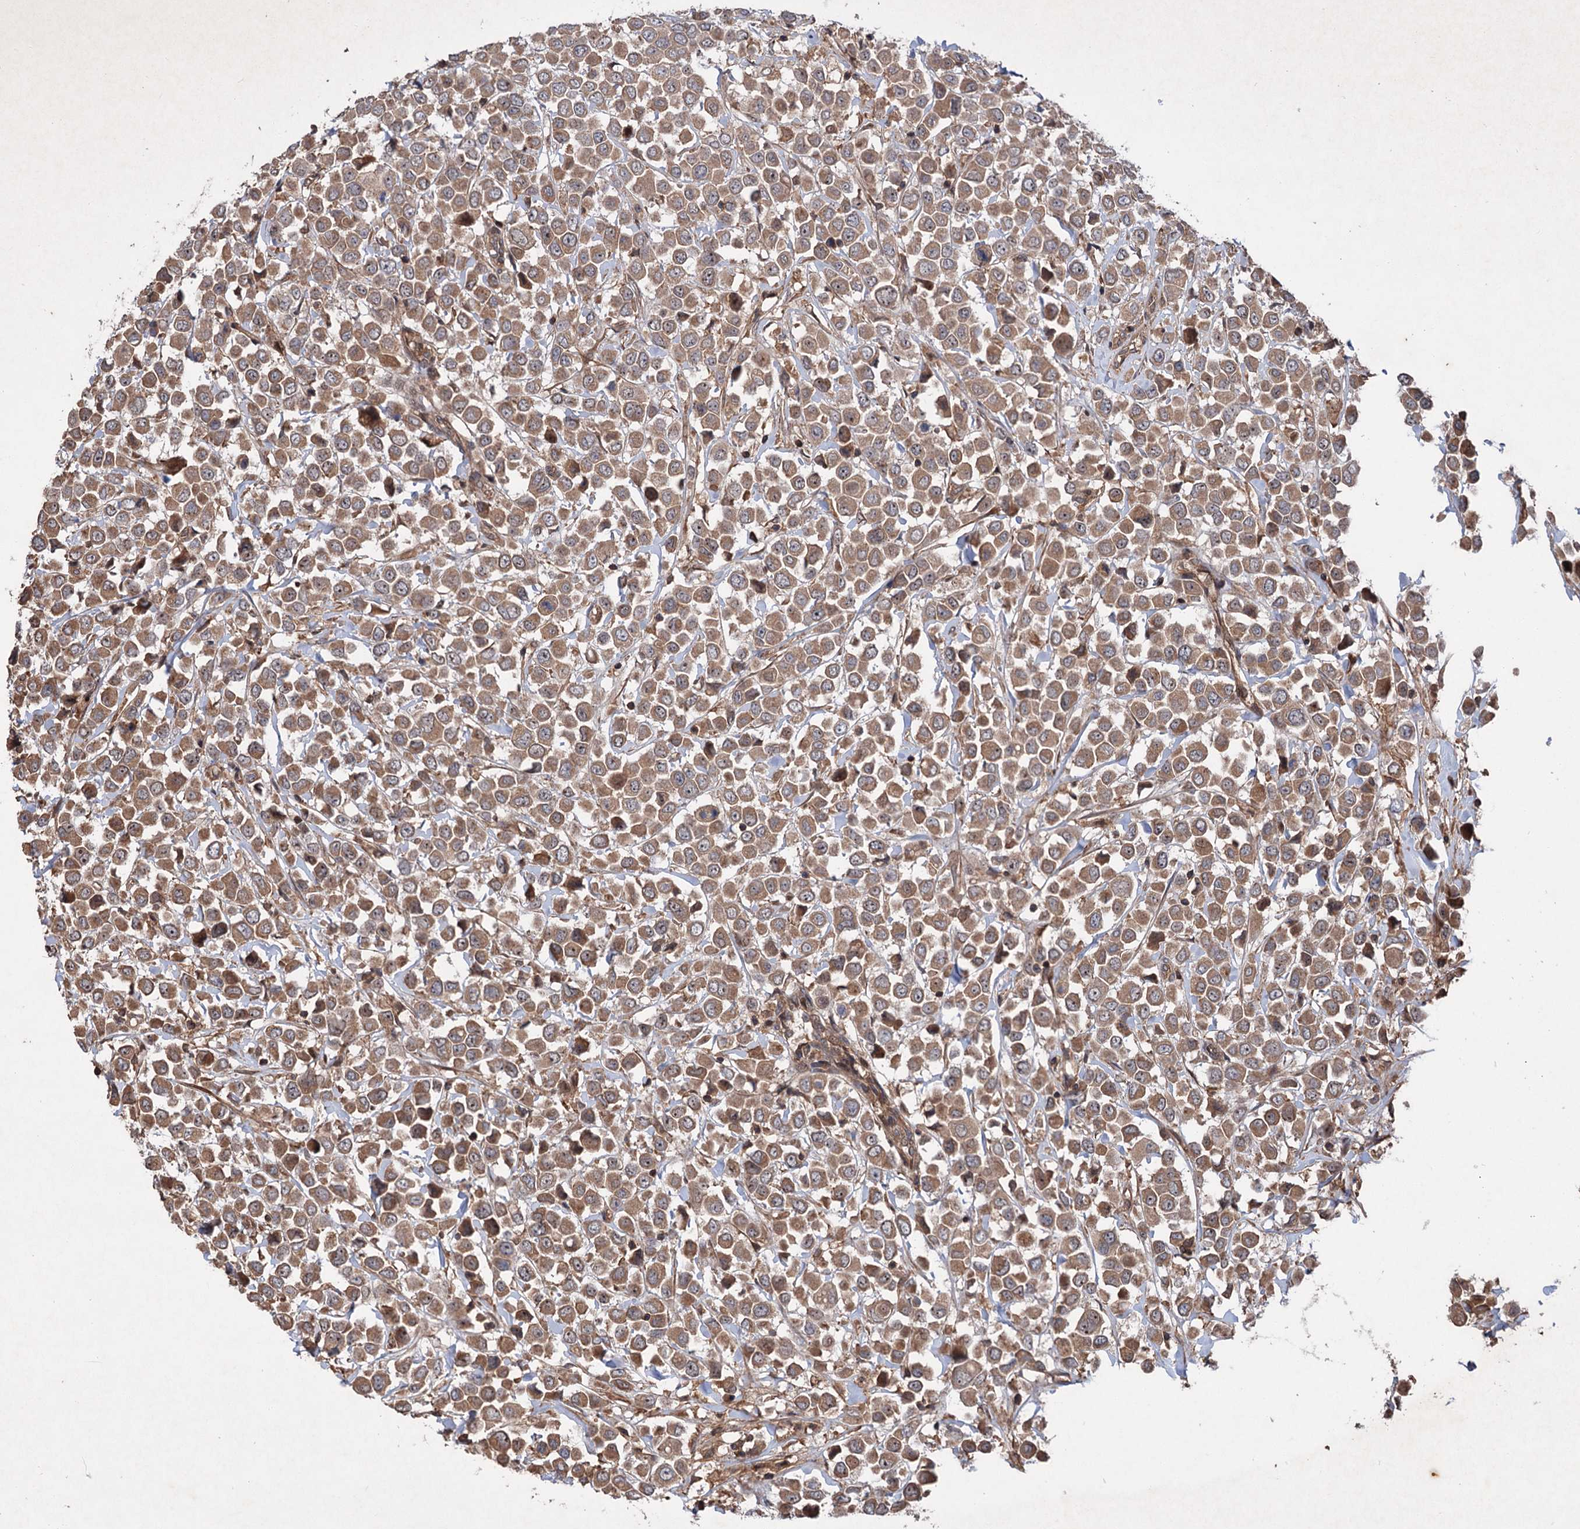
{"staining": {"intensity": "moderate", "quantity": ">75%", "location": "cytoplasmic/membranous,nuclear"}, "tissue": "breast cancer", "cell_type": "Tumor cells", "image_type": "cancer", "snomed": [{"axis": "morphology", "description": "Duct carcinoma"}, {"axis": "topography", "description": "Breast"}], "caption": "This is a photomicrograph of immunohistochemistry (IHC) staining of invasive ductal carcinoma (breast), which shows moderate staining in the cytoplasmic/membranous and nuclear of tumor cells.", "gene": "ADK", "patient": {"sex": "female", "age": 61}}